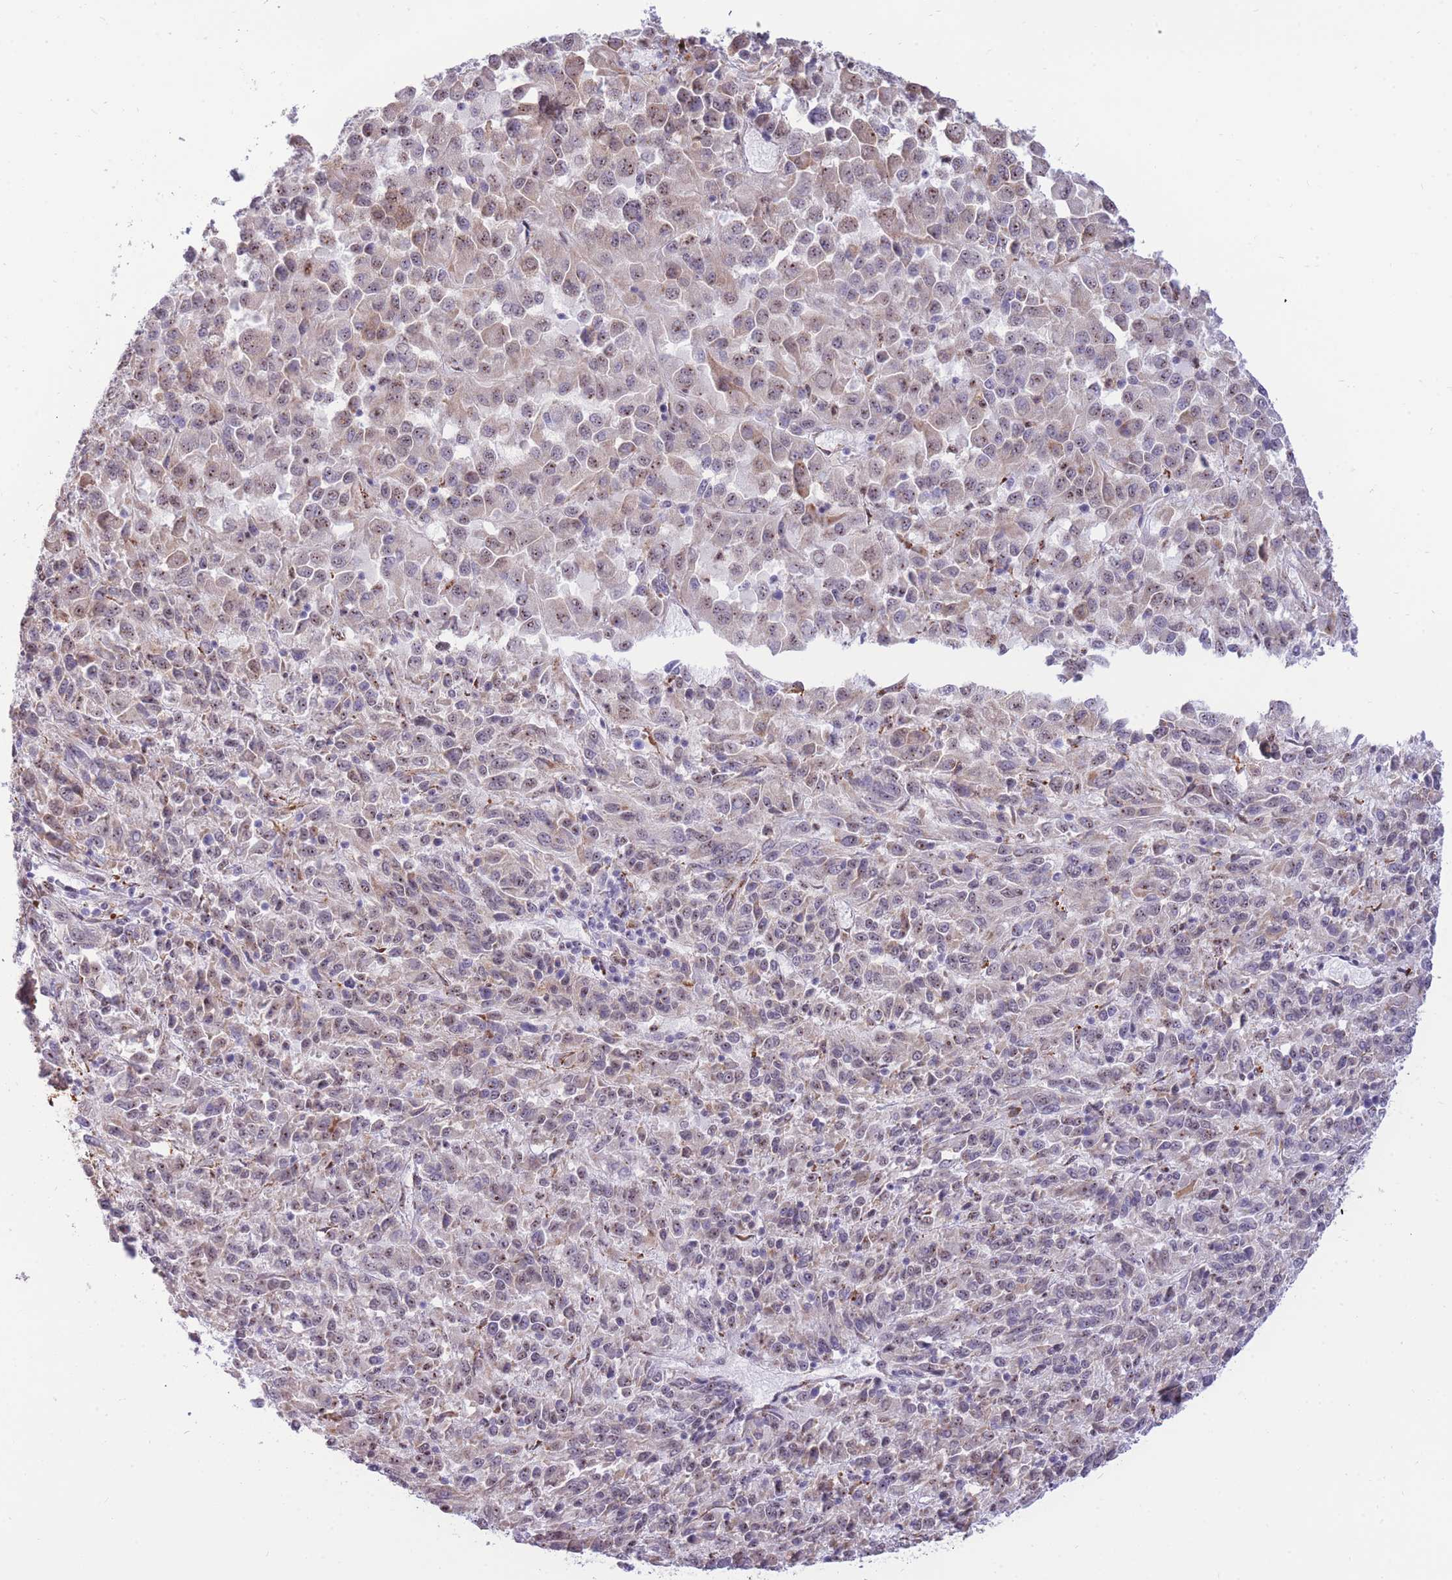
{"staining": {"intensity": "weak", "quantity": "25%-75%", "location": "nuclear"}, "tissue": "melanoma", "cell_type": "Tumor cells", "image_type": "cancer", "snomed": [{"axis": "morphology", "description": "Malignant melanoma, Metastatic site"}, {"axis": "topography", "description": "Lung"}], "caption": "Melanoma stained with a brown dye exhibits weak nuclear positive expression in approximately 25%-75% of tumor cells.", "gene": "FAM153A", "patient": {"sex": "male", "age": 64}}